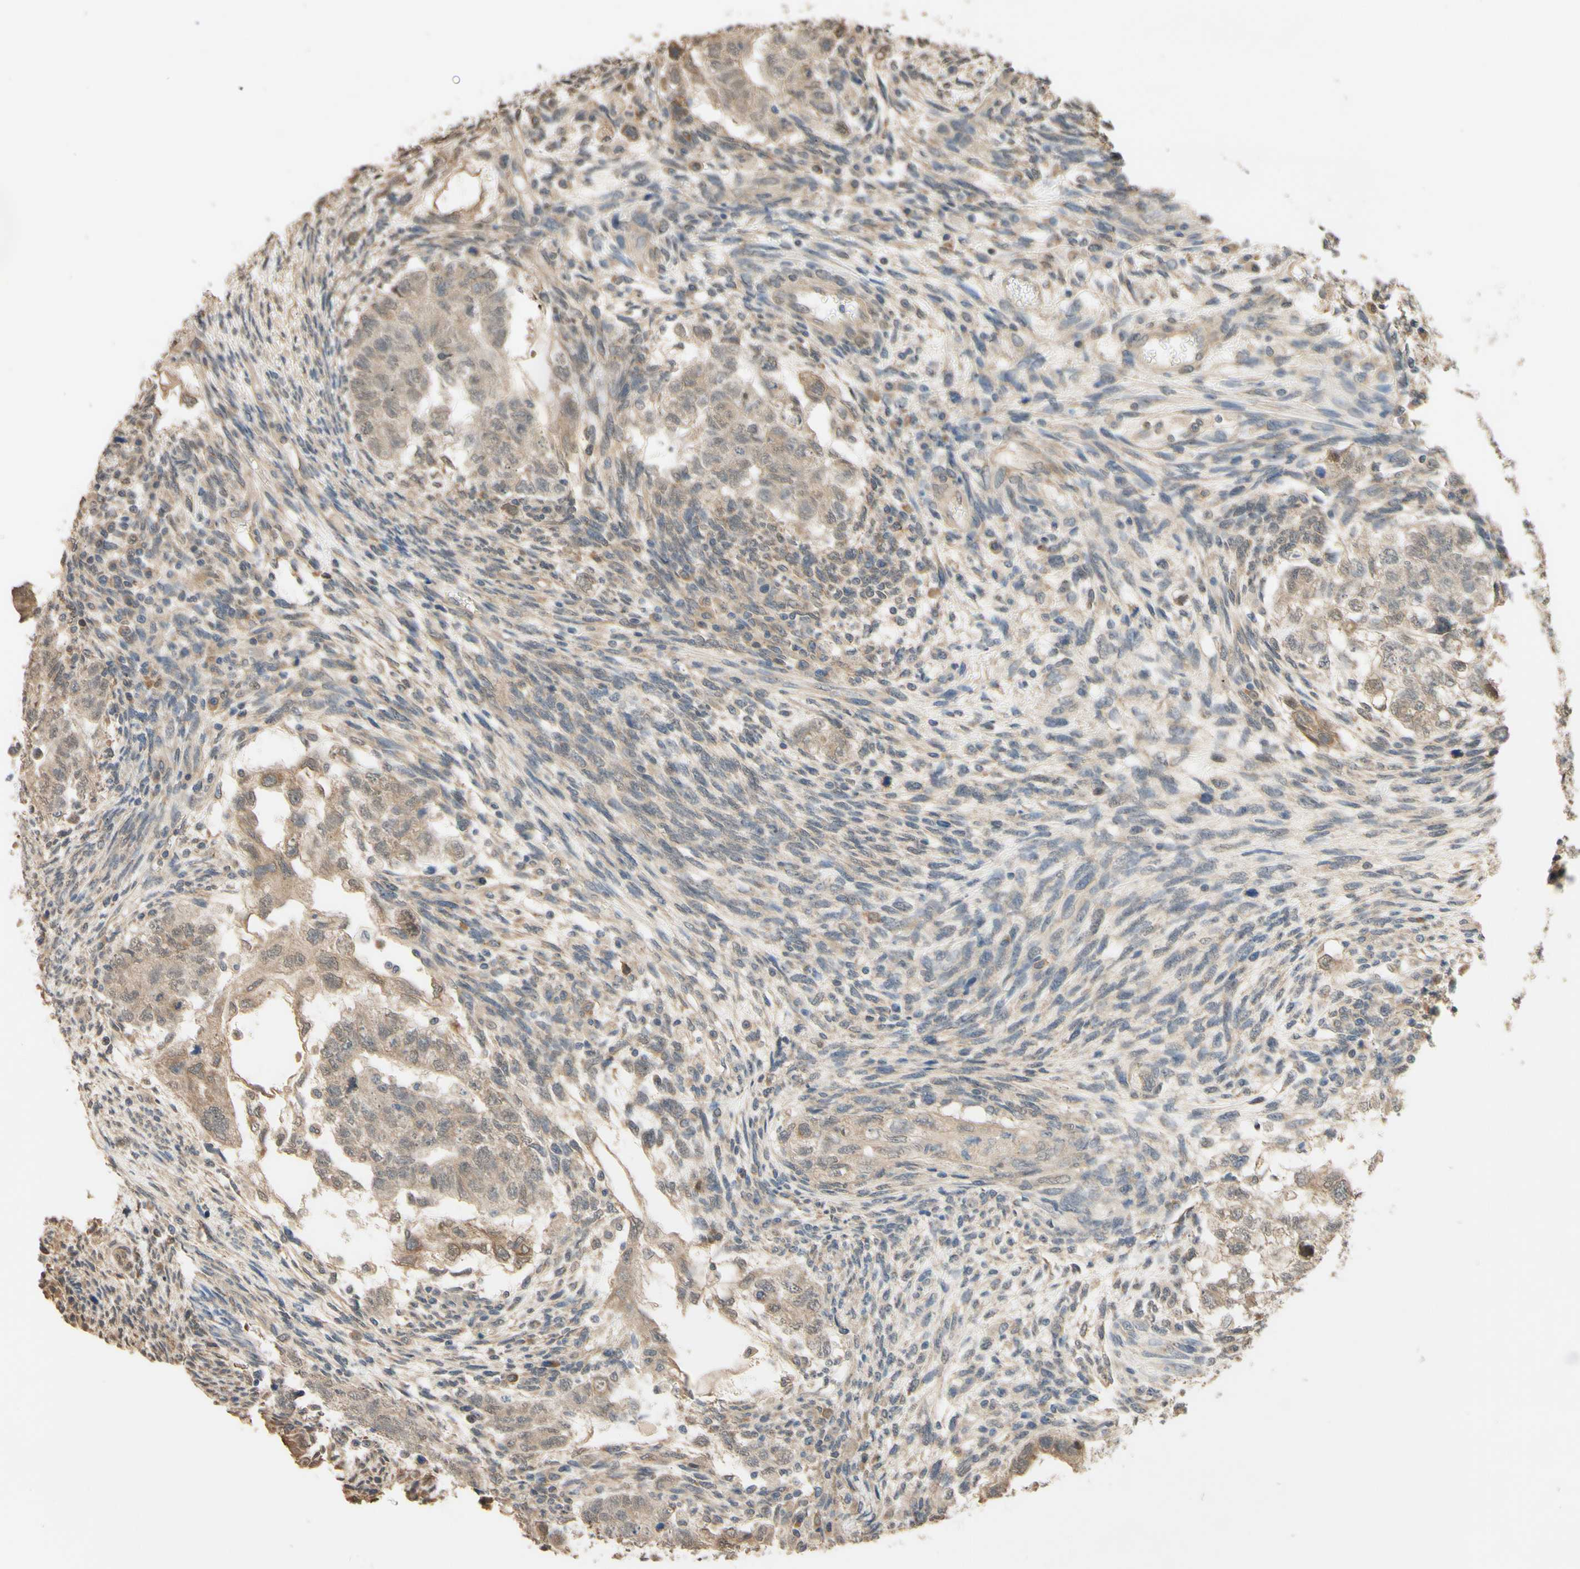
{"staining": {"intensity": "weak", "quantity": ">75%", "location": "cytoplasmic/membranous"}, "tissue": "testis cancer", "cell_type": "Tumor cells", "image_type": "cancer", "snomed": [{"axis": "morphology", "description": "Normal tissue, NOS"}, {"axis": "morphology", "description": "Carcinoma, Embryonal, NOS"}, {"axis": "topography", "description": "Testis"}], "caption": "There is low levels of weak cytoplasmic/membranous expression in tumor cells of testis cancer, as demonstrated by immunohistochemical staining (brown color).", "gene": "SMIM19", "patient": {"sex": "male", "age": 36}}